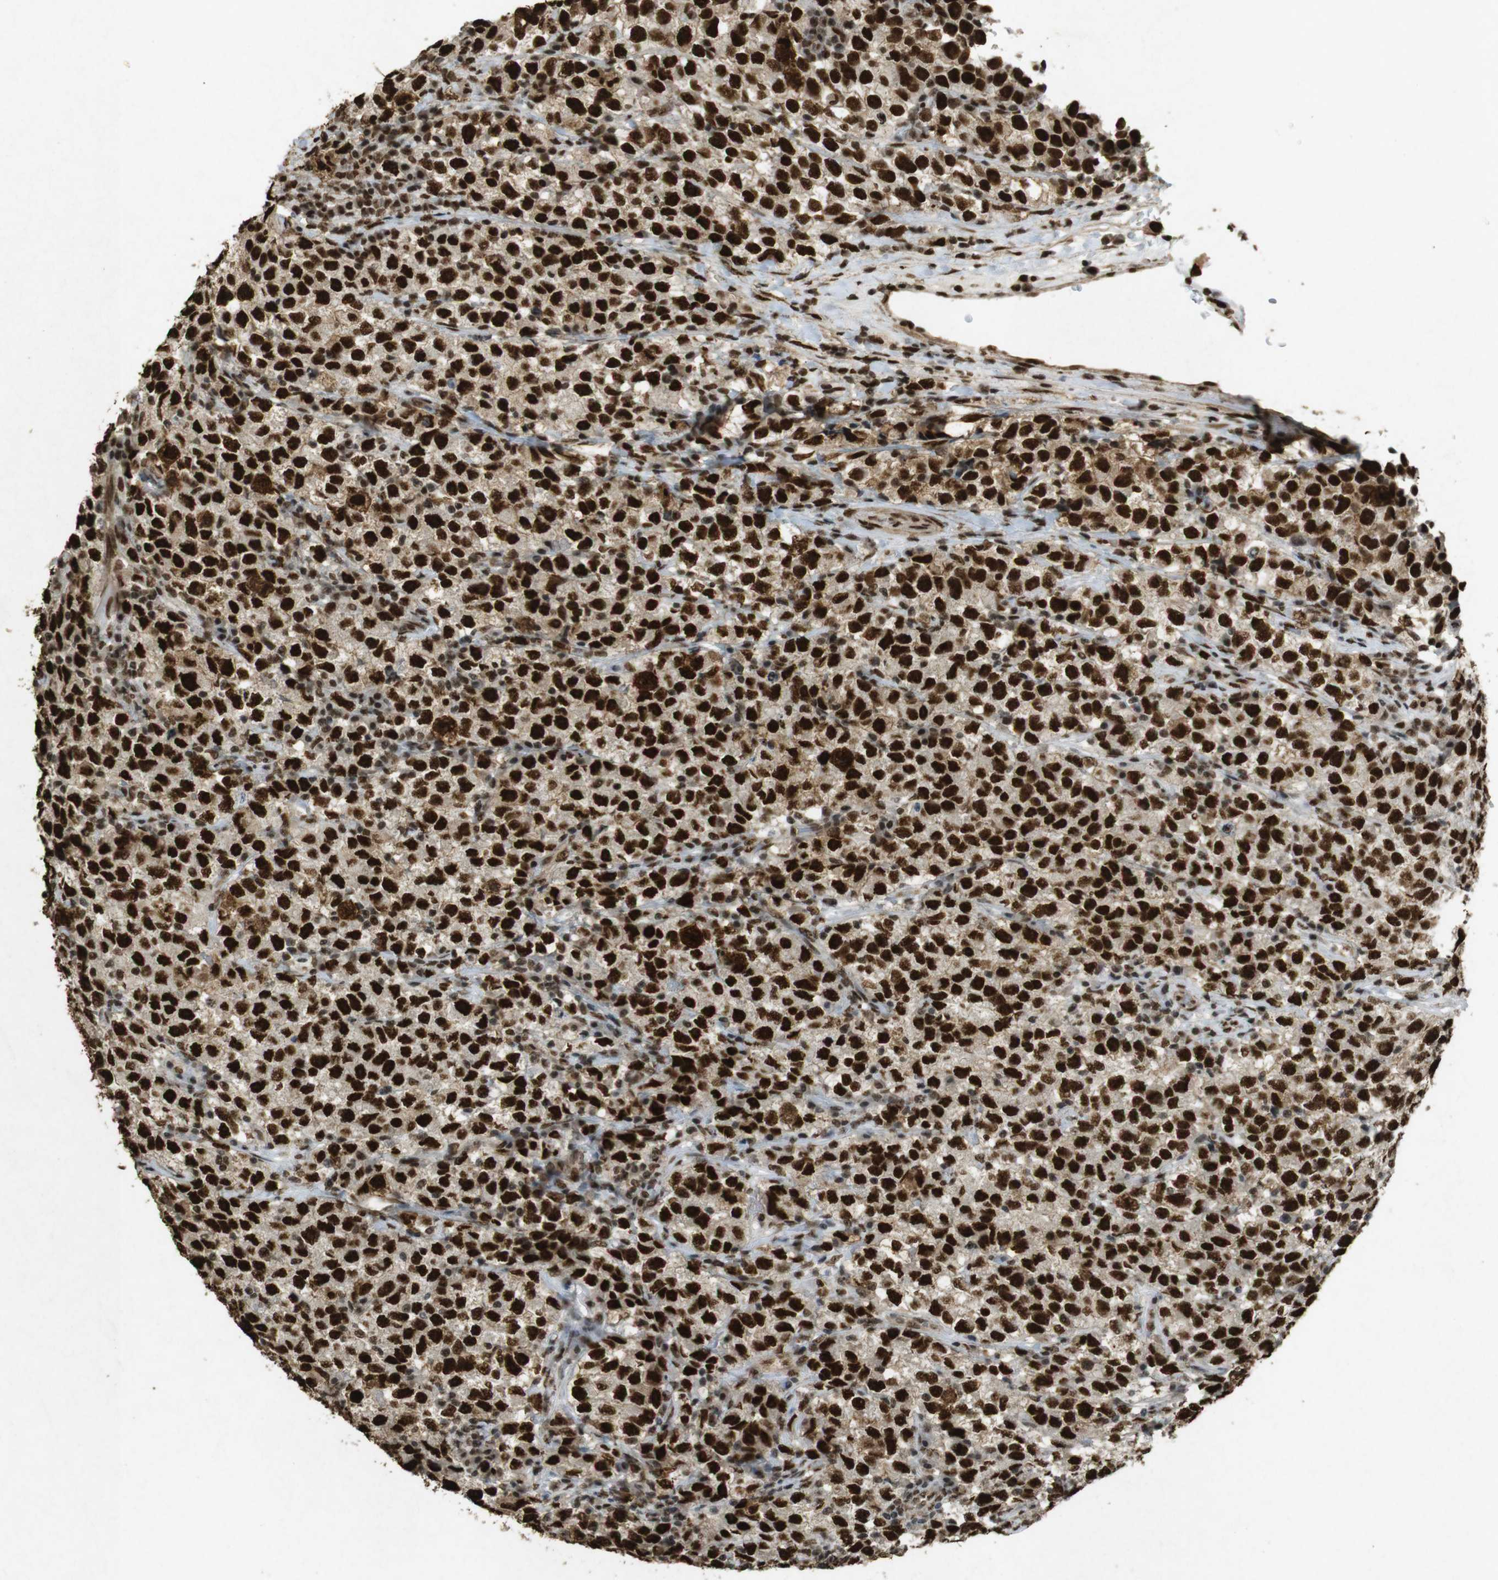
{"staining": {"intensity": "strong", "quantity": ">75%", "location": "nuclear"}, "tissue": "testis cancer", "cell_type": "Tumor cells", "image_type": "cancer", "snomed": [{"axis": "morphology", "description": "Seminoma, NOS"}, {"axis": "topography", "description": "Testis"}], "caption": "Immunohistochemical staining of human testis seminoma demonstrates high levels of strong nuclear protein staining in approximately >75% of tumor cells. The protein of interest is shown in brown color, while the nuclei are stained blue.", "gene": "GATA4", "patient": {"sex": "male", "age": 22}}